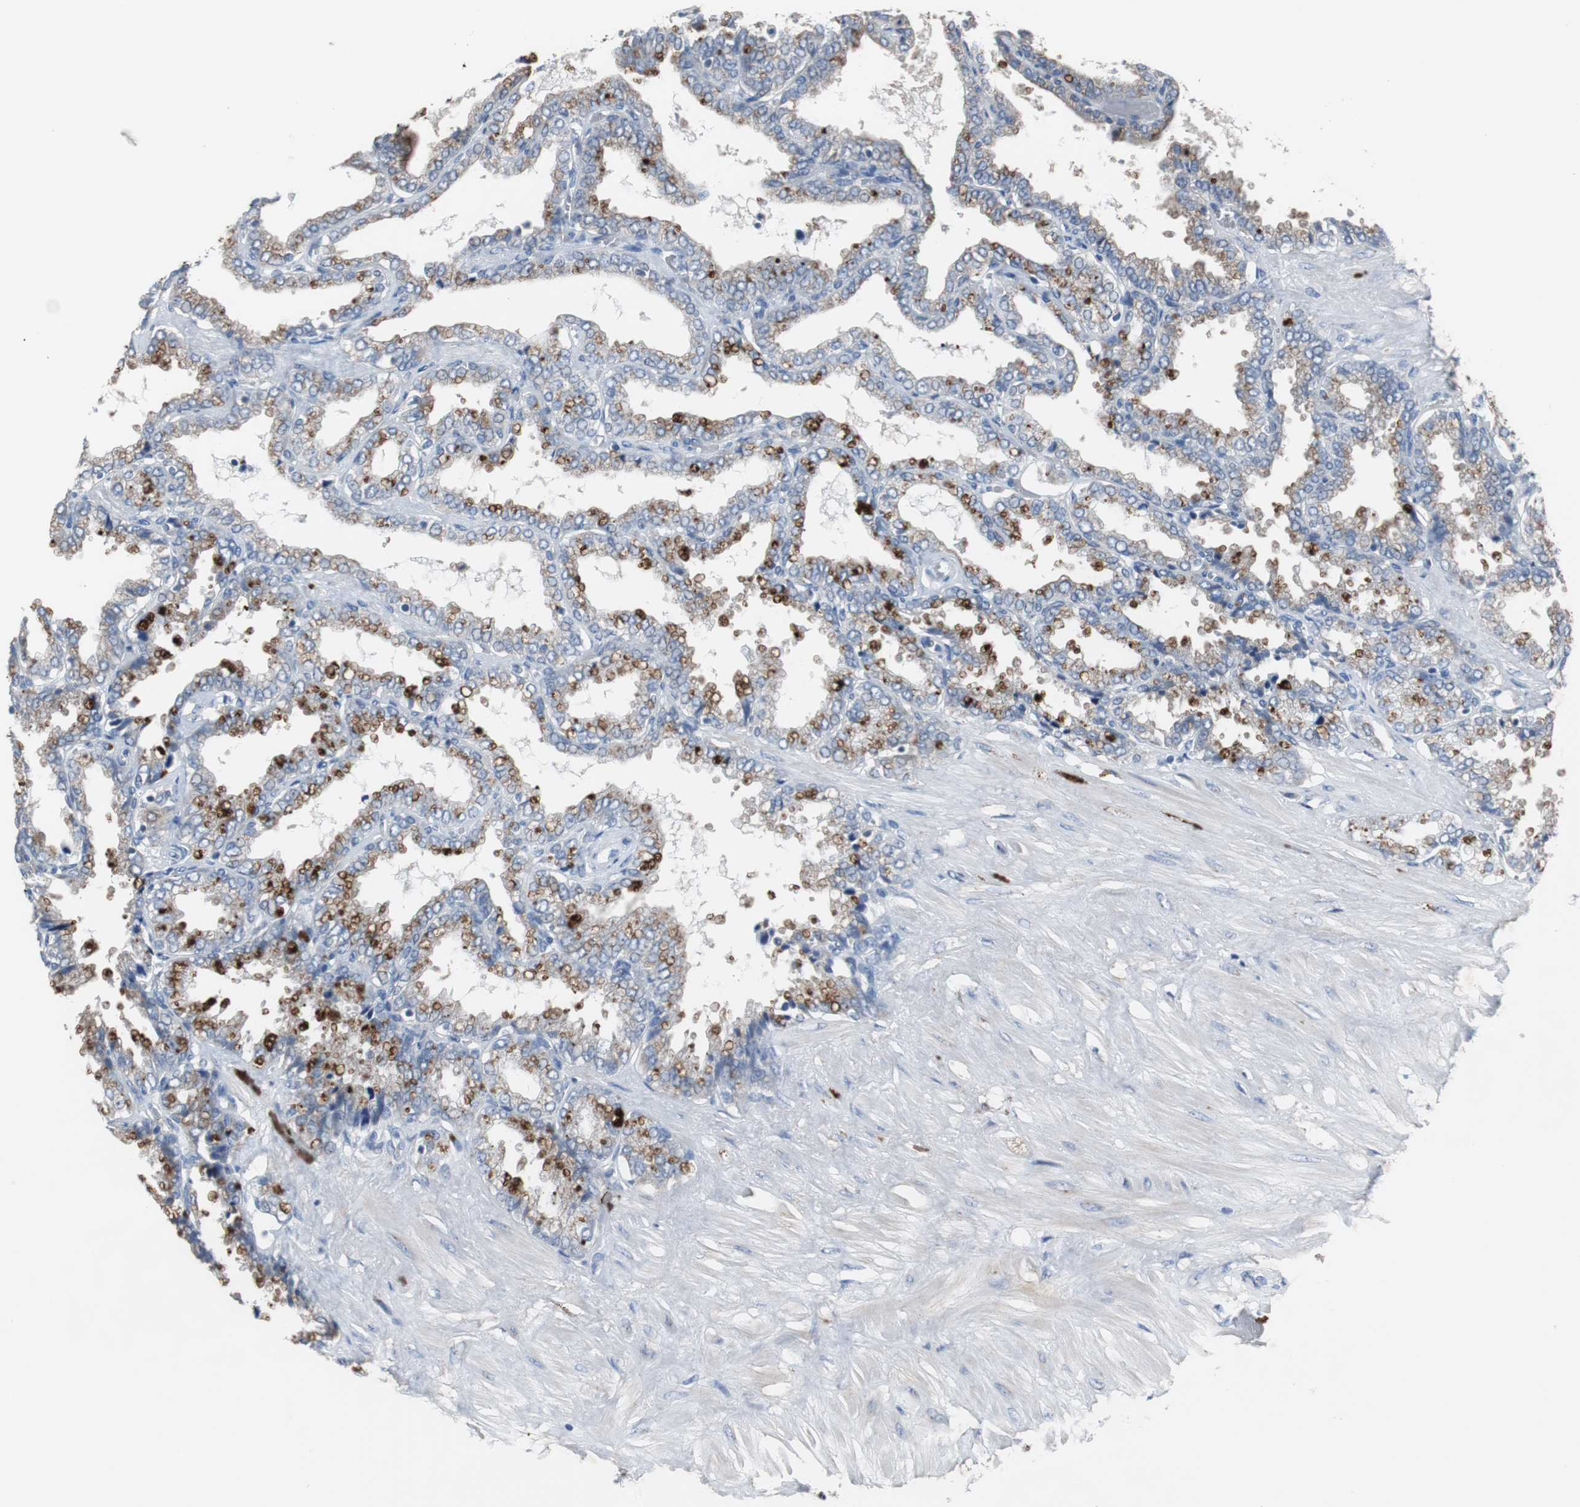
{"staining": {"intensity": "strong", "quantity": "25%-75%", "location": "cytoplasmic/membranous"}, "tissue": "seminal vesicle", "cell_type": "Glandular cells", "image_type": "normal", "snomed": [{"axis": "morphology", "description": "Normal tissue, NOS"}, {"axis": "topography", "description": "Seminal veicle"}], "caption": "Protein staining of benign seminal vesicle displays strong cytoplasmic/membranous staining in about 25%-75% of glandular cells. Nuclei are stained in blue.", "gene": "CALB2", "patient": {"sex": "male", "age": 46}}